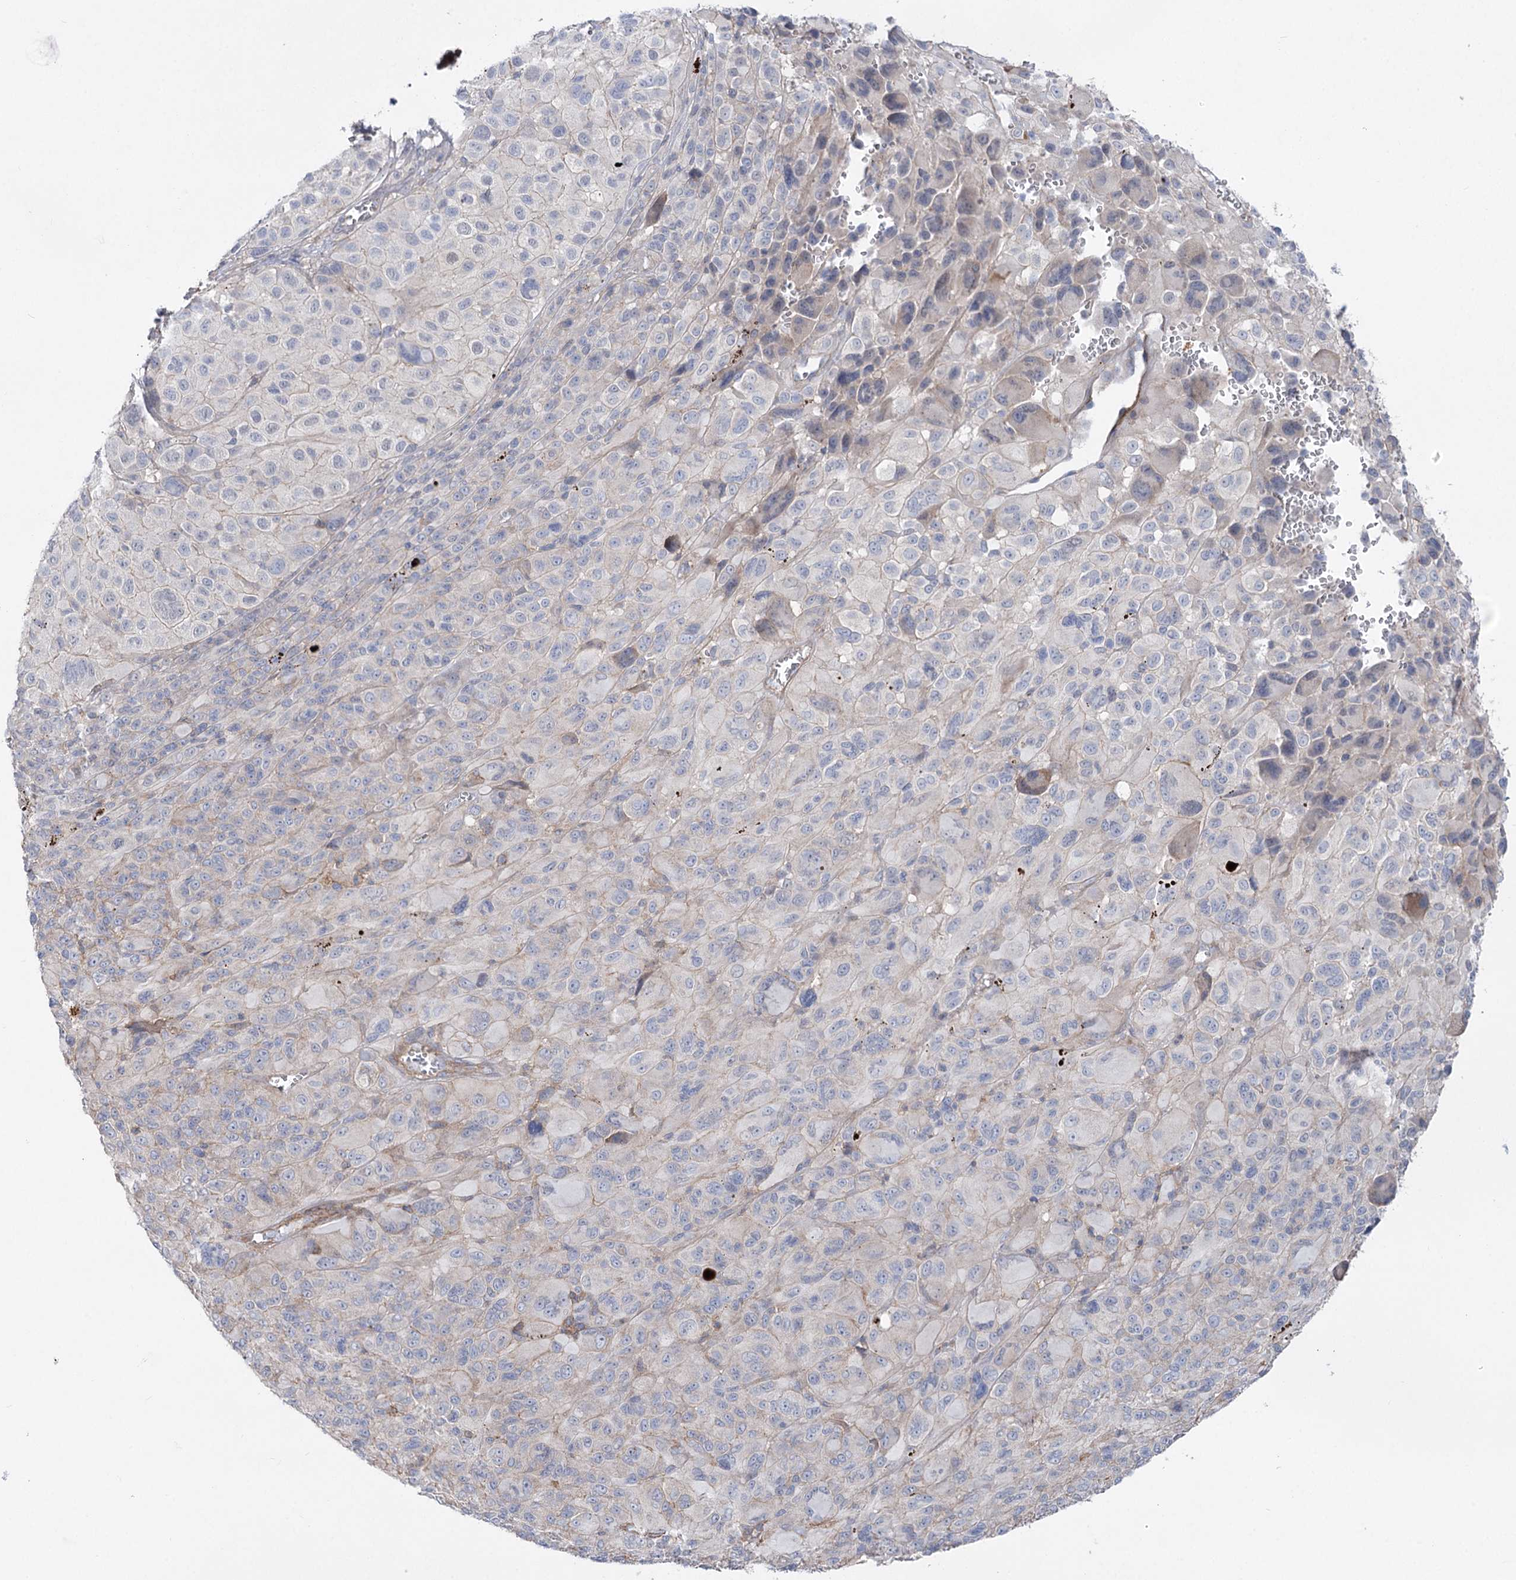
{"staining": {"intensity": "negative", "quantity": "none", "location": "none"}, "tissue": "melanoma", "cell_type": "Tumor cells", "image_type": "cancer", "snomed": [{"axis": "morphology", "description": "Malignant melanoma, NOS"}, {"axis": "topography", "description": "Skin of trunk"}], "caption": "Tumor cells are negative for brown protein staining in malignant melanoma.", "gene": "LARP1B", "patient": {"sex": "male", "age": 71}}